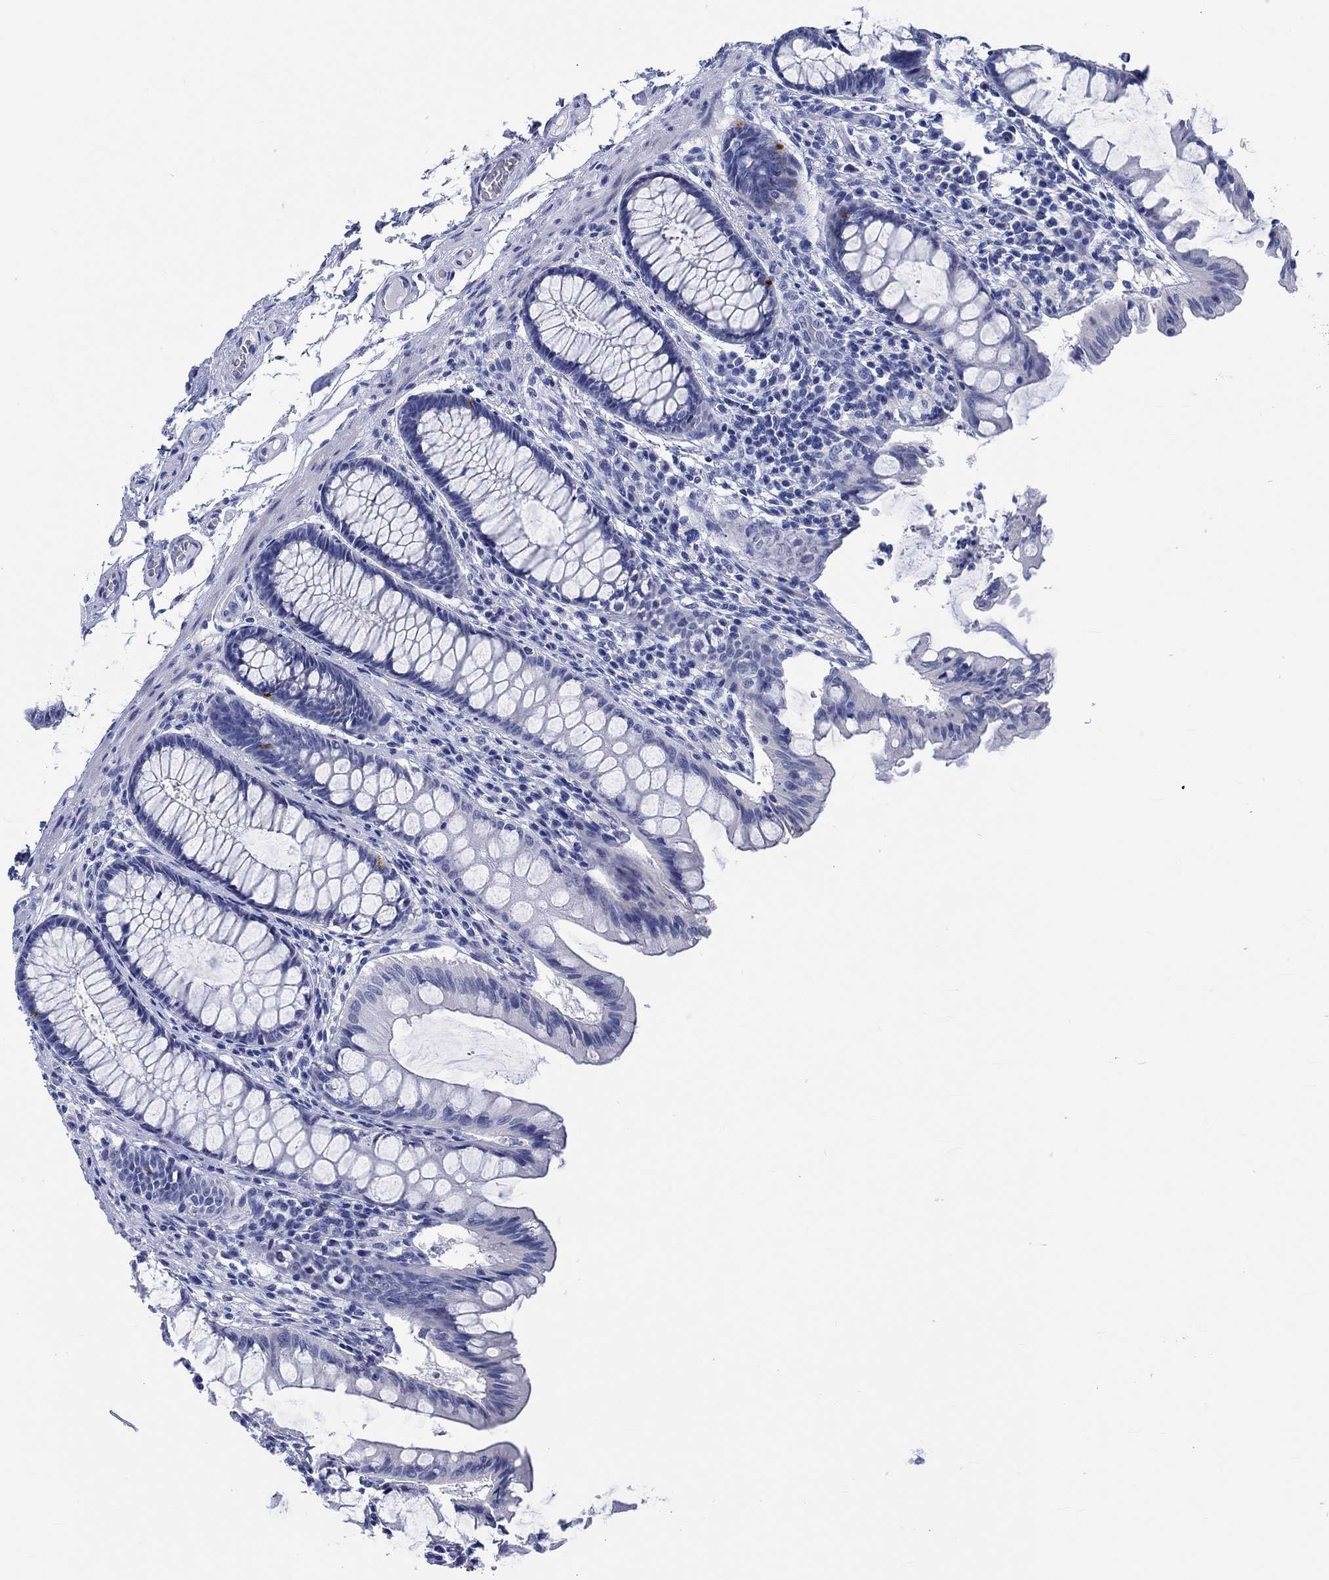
{"staining": {"intensity": "negative", "quantity": "none", "location": "none"}, "tissue": "colon", "cell_type": "Endothelial cells", "image_type": "normal", "snomed": [{"axis": "morphology", "description": "Normal tissue, NOS"}, {"axis": "topography", "description": "Colon"}], "caption": "High power microscopy micrograph of an IHC image of normal colon, revealing no significant staining in endothelial cells.", "gene": "C4orf47", "patient": {"sex": "female", "age": 65}}